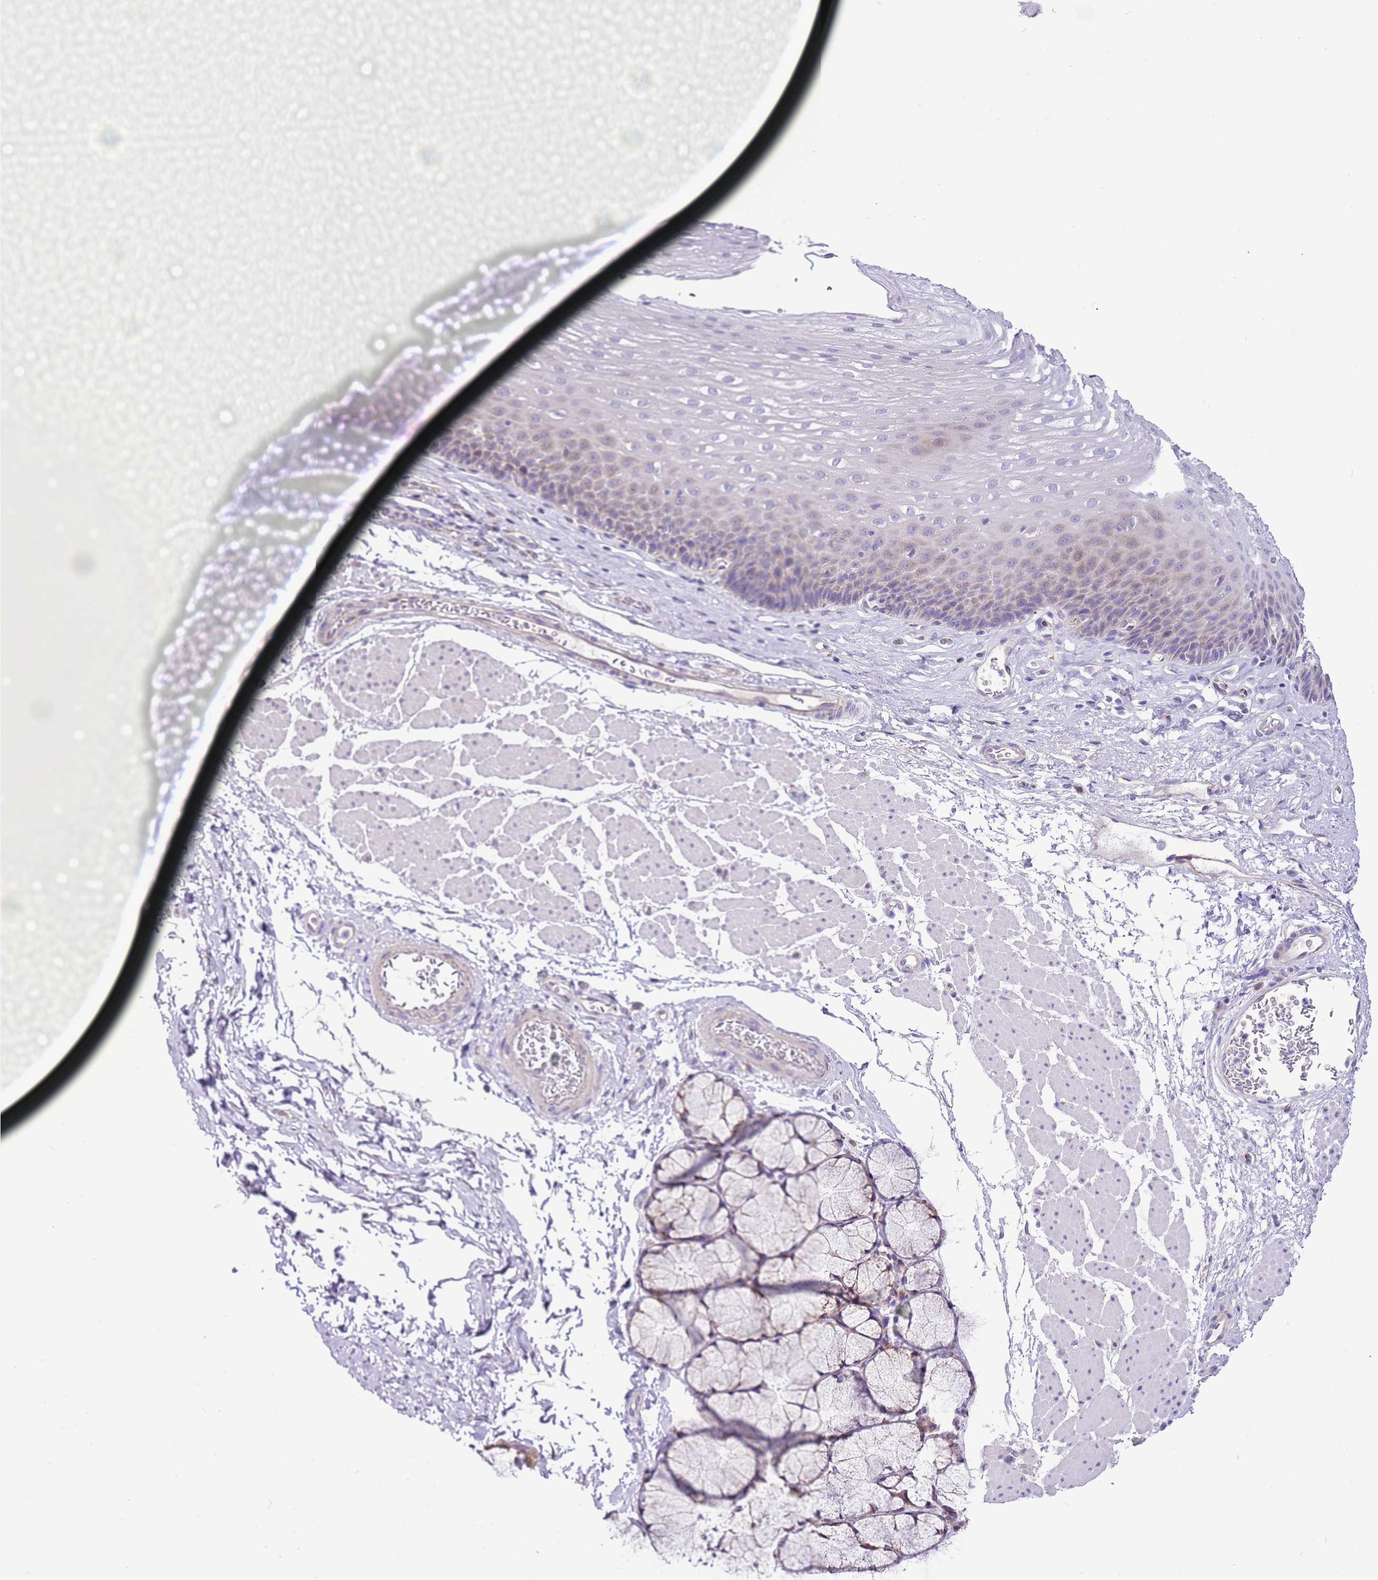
{"staining": {"intensity": "negative", "quantity": "none", "location": "none"}, "tissue": "esophagus", "cell_type": "Squamous epithelial cells", "image_type": "normal", "snomed": [{"axis": "morphology", "description": "Normal tissue, NOS"}, {"axis": "topography", "description": "Esophagus"}], "caption": "This is an immunohistochemistry histopathology image of normal esophagus. There is no positivity in squamous epithelial cells.", "gene": "COX17", "patient": {"sex": "female", "age": 66}}